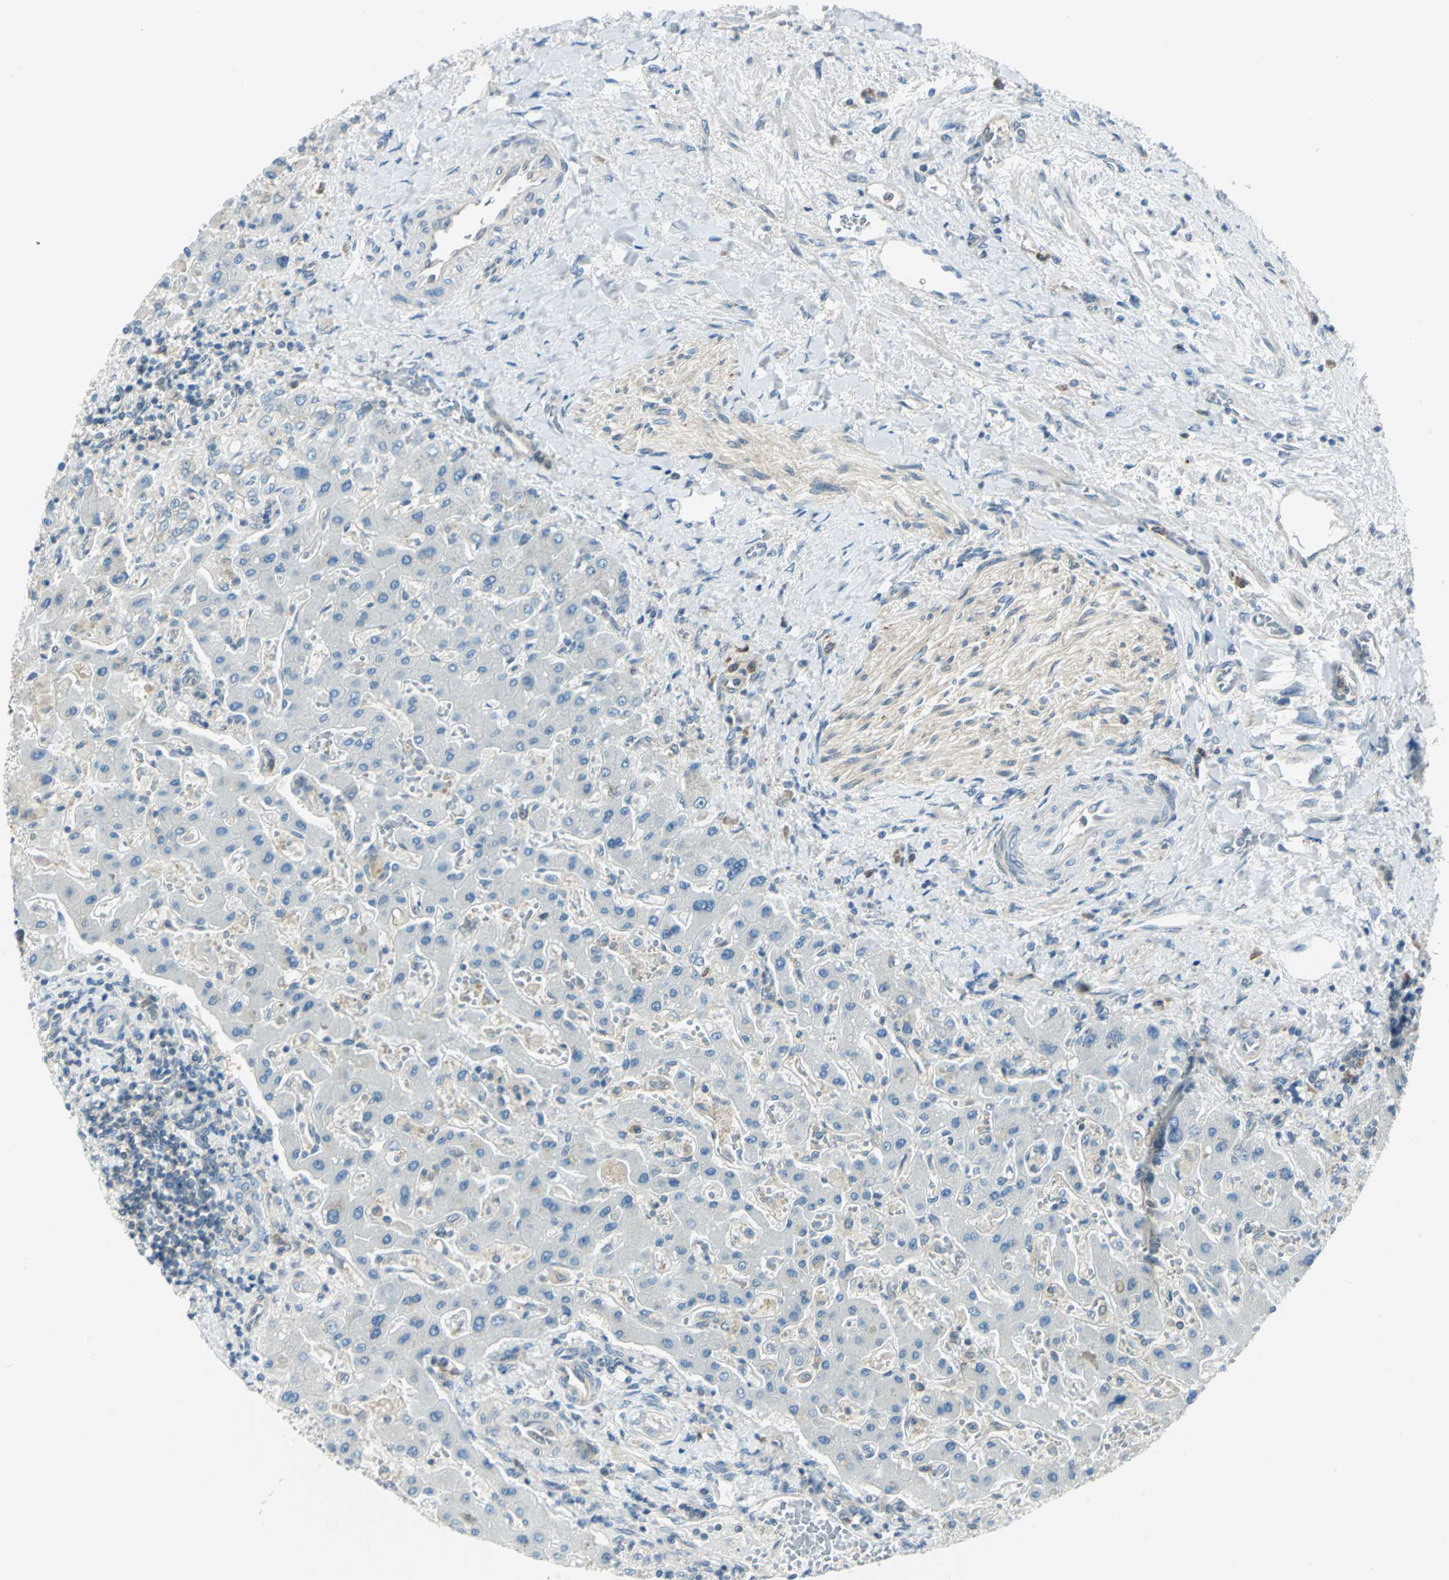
{"staining": {"intensity": "negative", "quantity": "none", "location": "none"}, "tissue": "liver cancer", "cell_type": "Tumor cells", "image_type": "cancer", "snomed": [{"axis": "morphology", "description": "Cholangiocarcinoma"}, {"axis": "topography", "description": "Liver"}], "caption": "Immunohistochemistry image of neoplastic tissue: cholangiocarcinoma (liver) stained with DAB demonstrates no significant protein expression in tumor cells.", "gene": "ALDOA", "patient": {"sex": "male", "age": 50}}